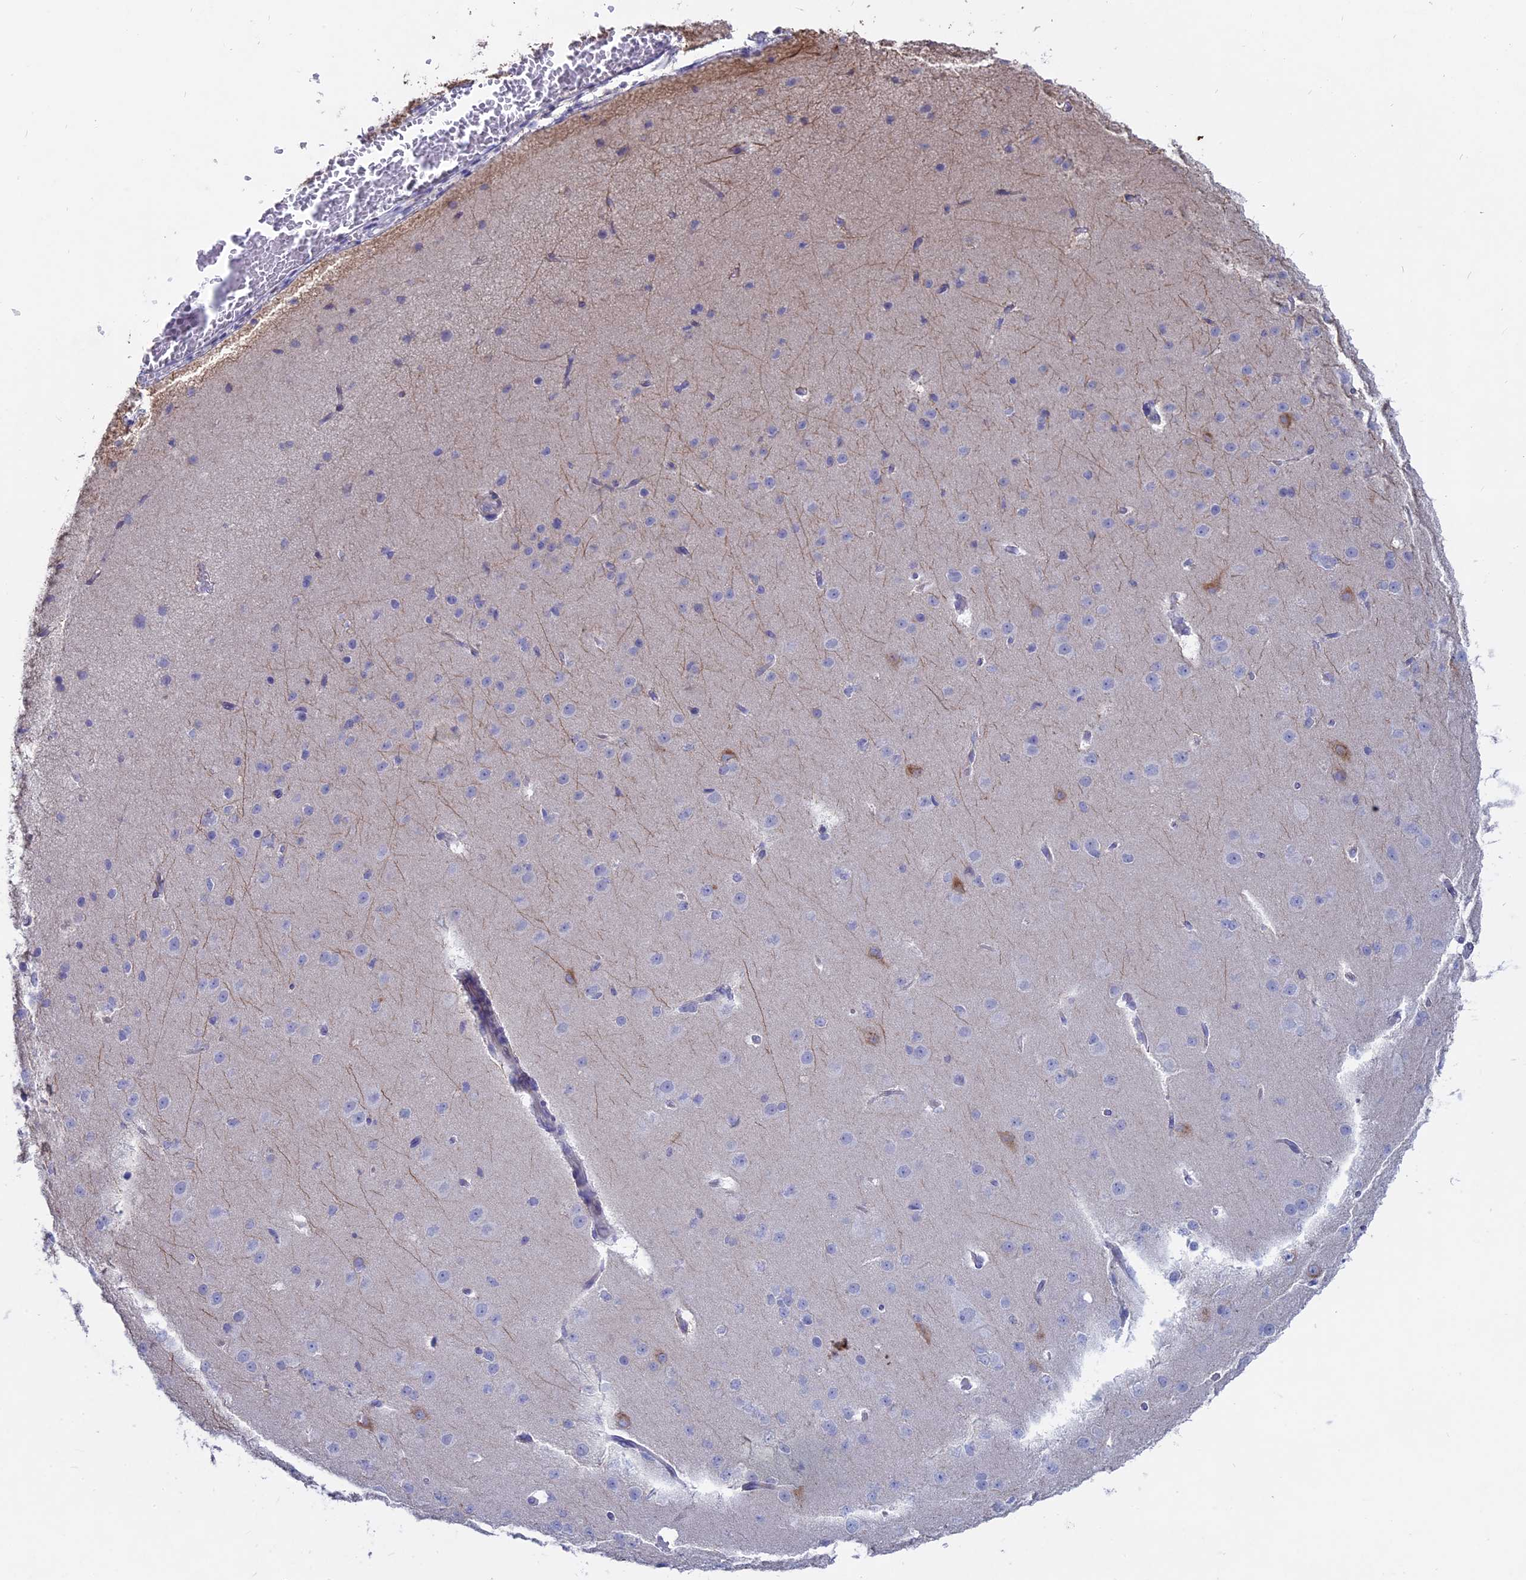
{"staining": {"intensity": "negative", "quantity": "none", "location": "none"}, "tissue": "cerebral cortex", "cell_type": "Endothelial cells", "image_type": "normal", "snomed": [{"axis": "morphology", "description": "Normal tissue, NOS"}, {"axis": "morphology", "description": "Developmental malformation"}, {"axis": "topography", "description": "Cerebral cortex"}], "caption": "DAB immunohistochemical staining of benign cerebral cortex demonstrates no significant staining in endothelial cells.", "gene": "MYO5B", "patient": {"sex": "female", "age": 30}}